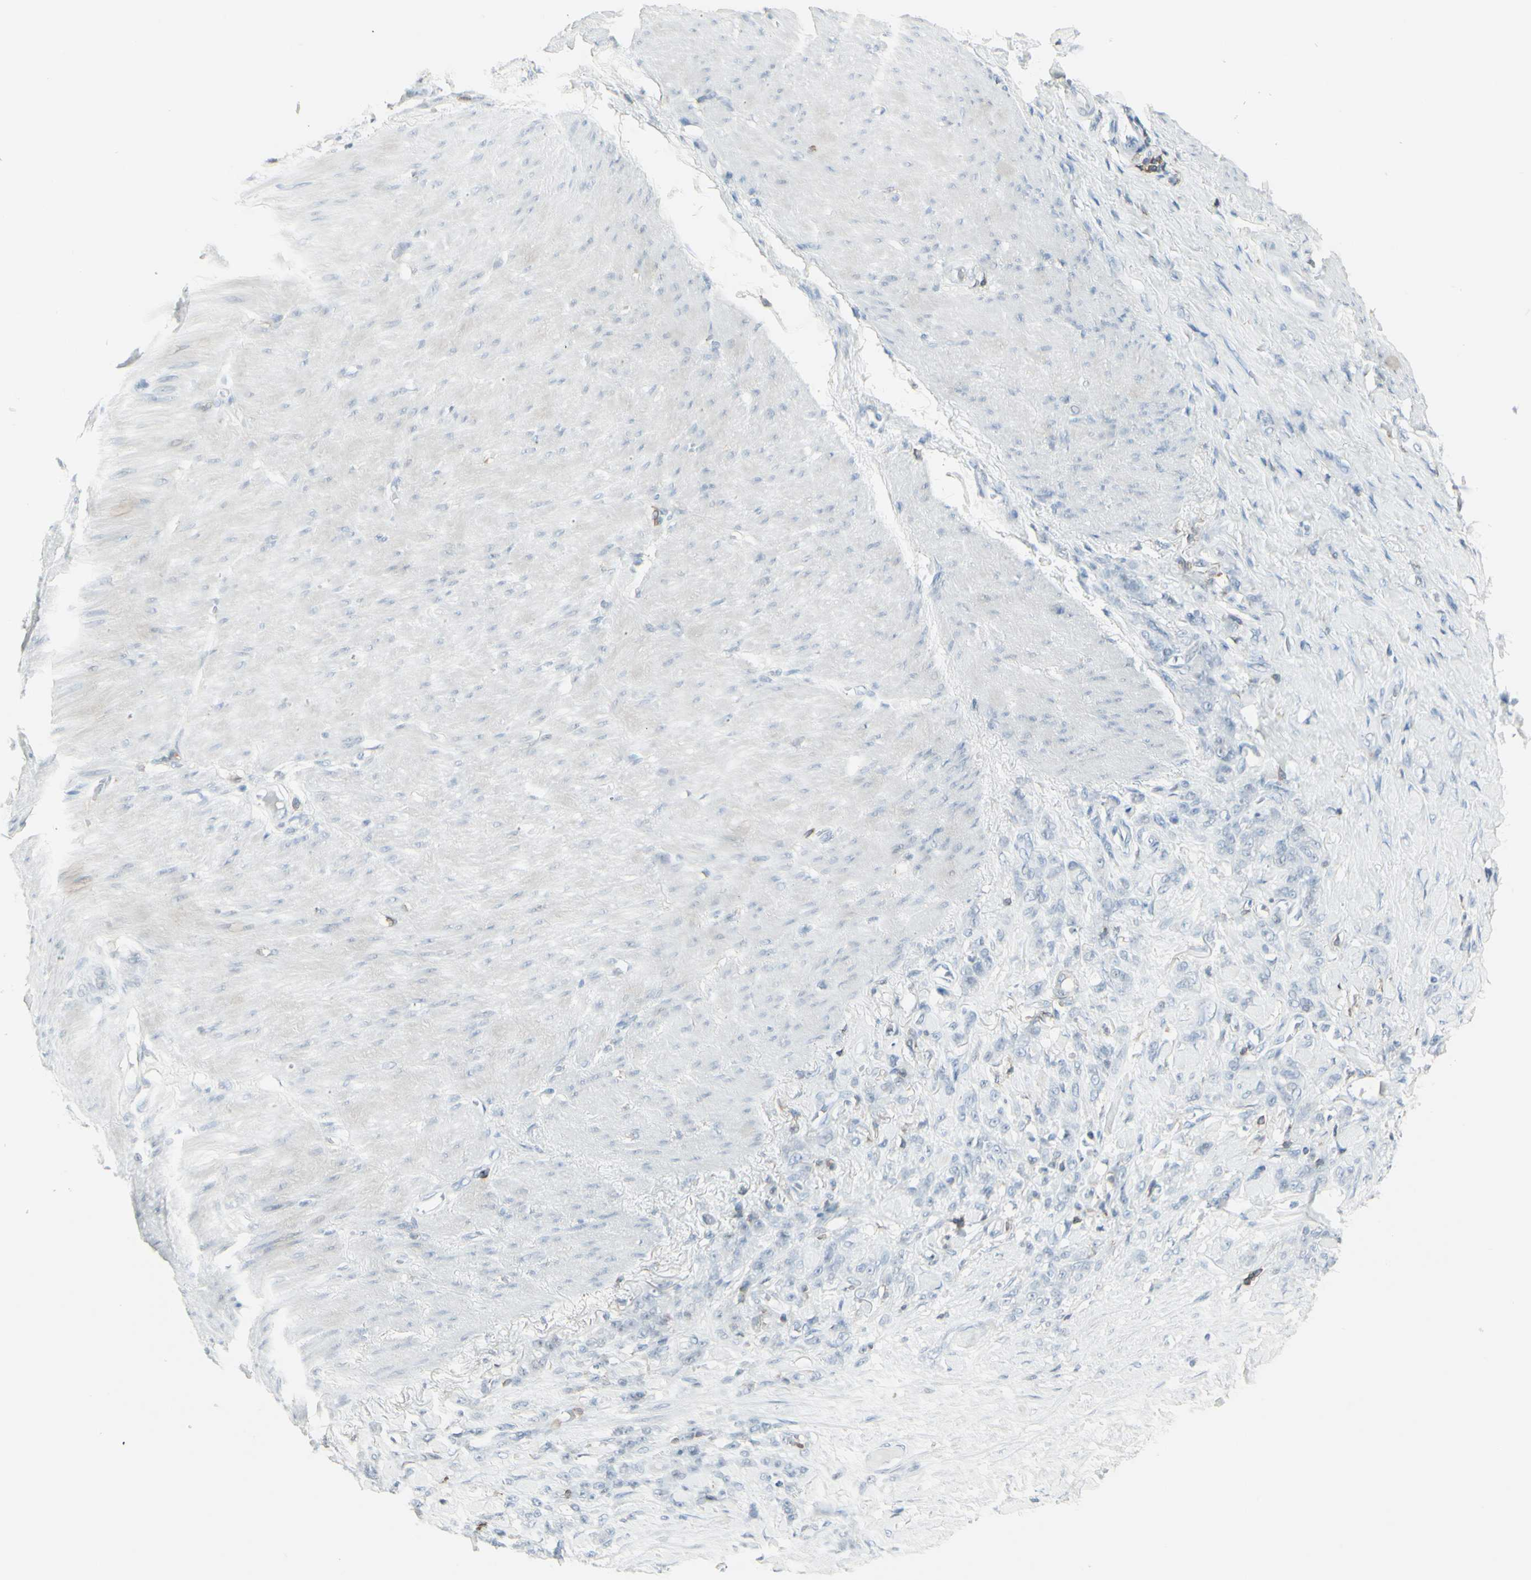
{"staining": {"intensity": "negative", "quantity": "none", "location": "none"}, "tissue": "stomach cancer", "cell_type": "Tumor cells", "image_type": "cancer", "snomed": [{"axis": "morphology", "description": "Adenocarcinoma, NOS"}, {"axis": "topography", "description": "Stomach"}], "caption": "Human stomach adenocarcinoma stained for a protein using immunohistochemistry (IHC) displays no staining in tumor cells.", "gene": "NRG1", "patient": {"sex": "male", "age": 82}}